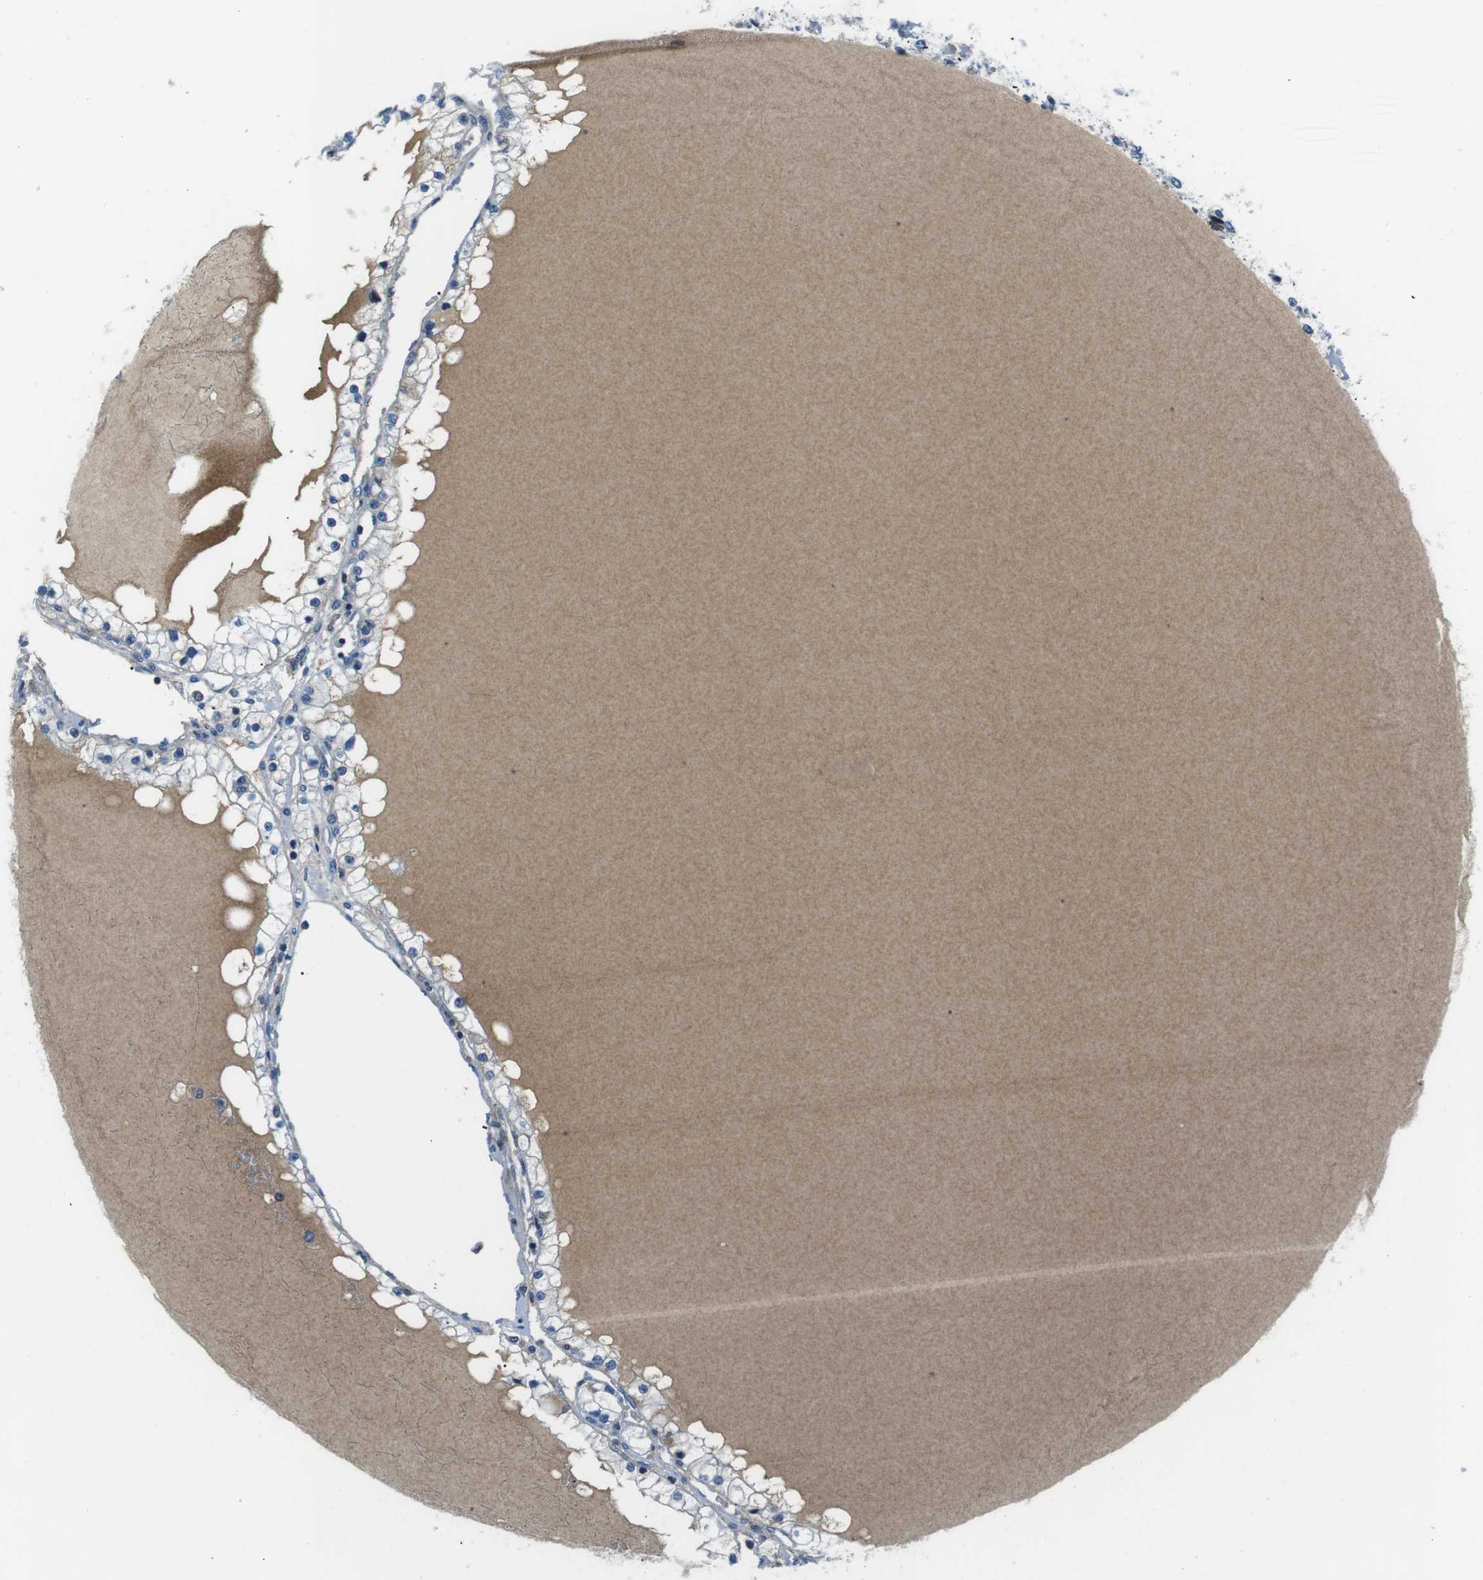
{"staining": {"intensity": "negative", "quantity": "none", "location": "none"}, "tissue": "renal cancer", "cell_type": "Tumor cells", "image_type": "cancer", "snomed": [{"axis": "morphology", "description": "Adenocarcinoma, NOS"}, {"axis": "topography", "description": "Kidney"}], "caption": "The micrograph reveals no staining of tumor cells in renal adenocarcinoma.", "gene": "ARVCF", "patient": {"sex": "male", "age": 68}}